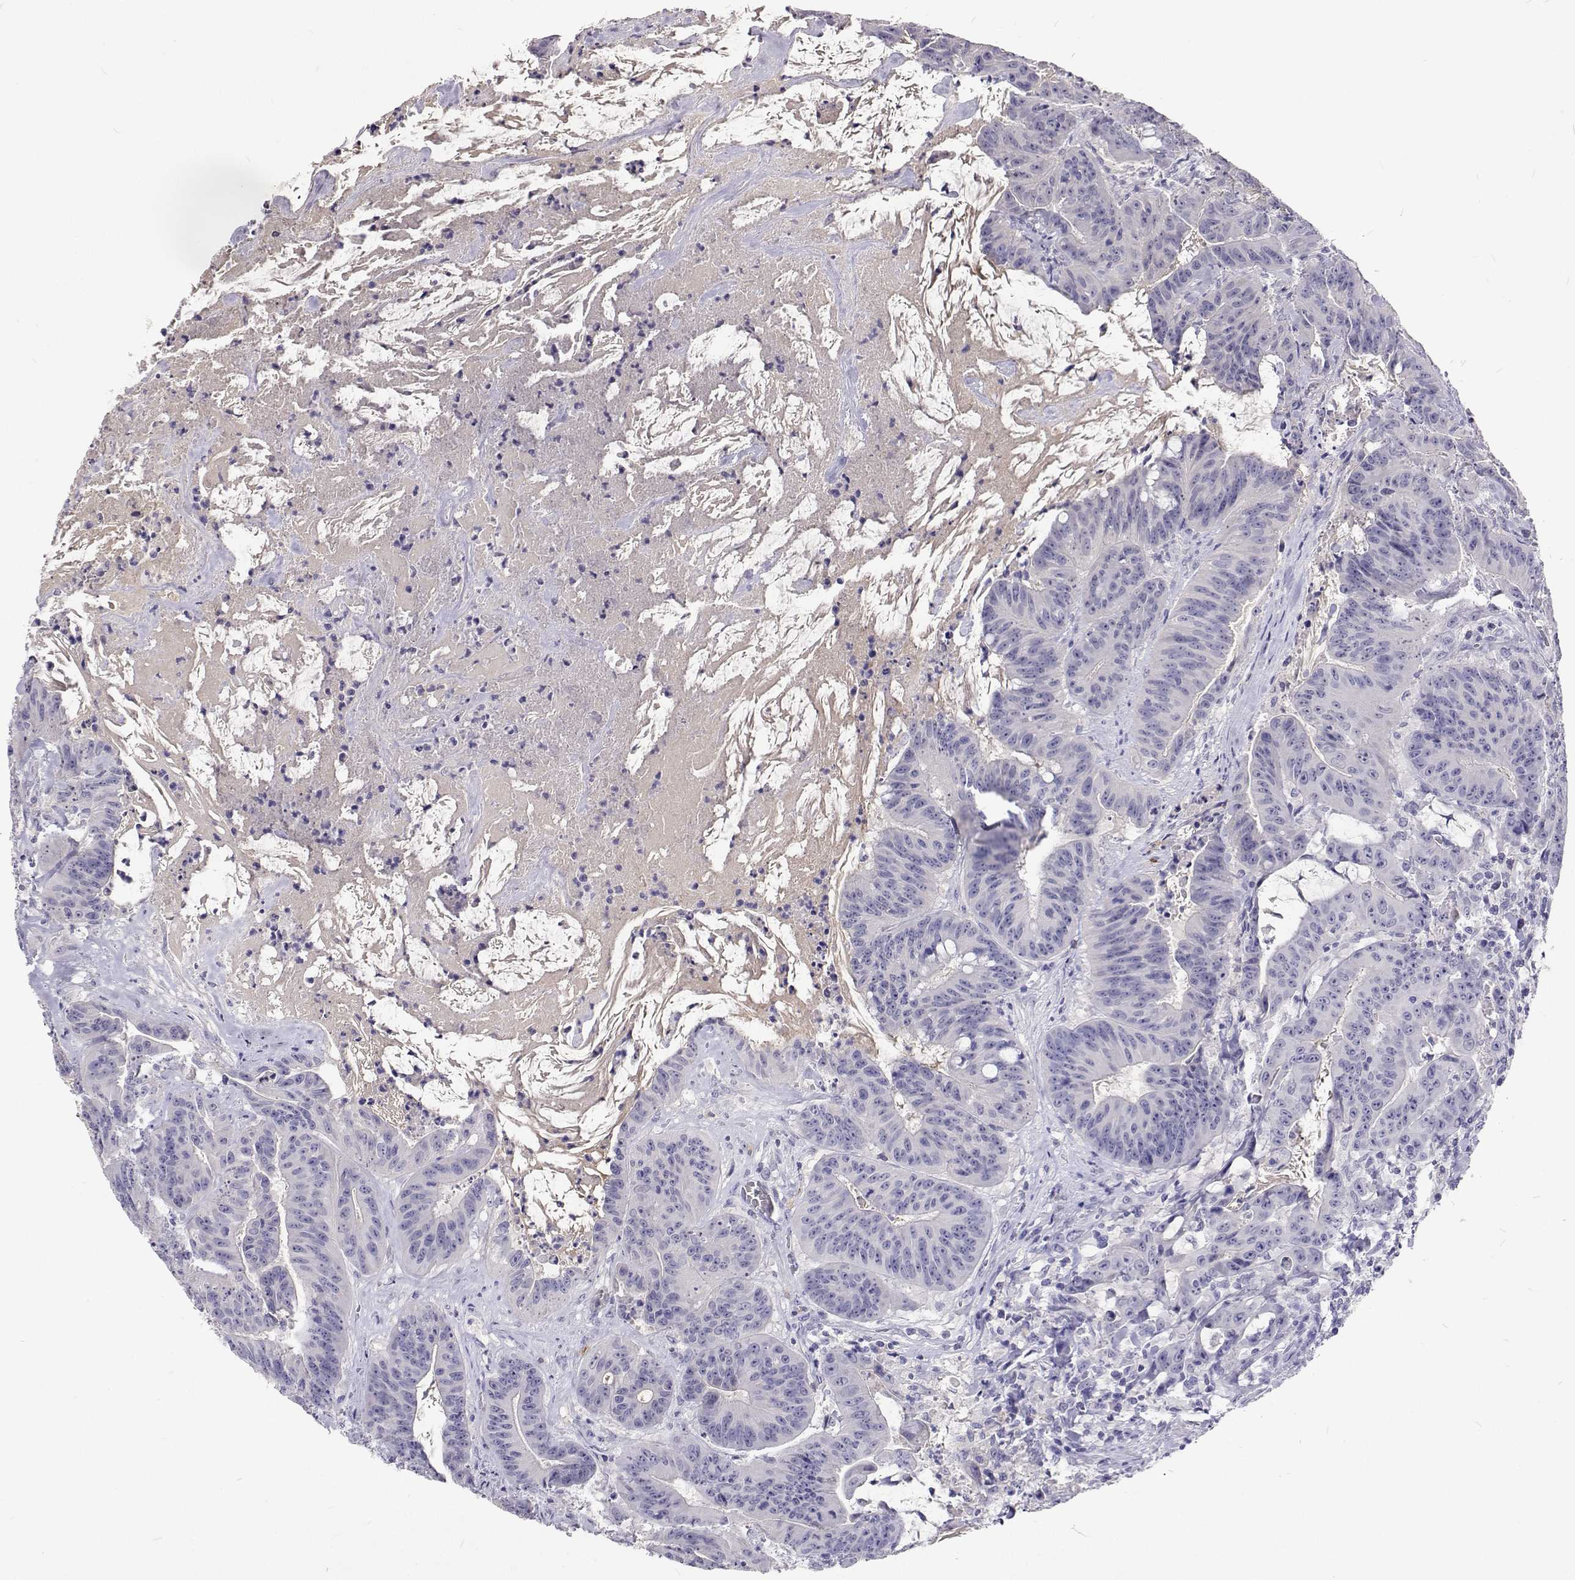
{"staining": {"intensity": "negative", "quantity": "none", "location": "none"}, "tissue": "colorectal cancer", "cell_type": "Tumor cells", "image_type": "cancer", "snomed": [{"axis": "morphology", "description": "Adenocarcinoma, NOS"}, {"axis": "topography", "description": "Colon"}], "caption": "There is no significant staining in tumor cells of colorectal cancer.", "gene": "CFAP44", "patient": {"sex": "male", "age": 33}}